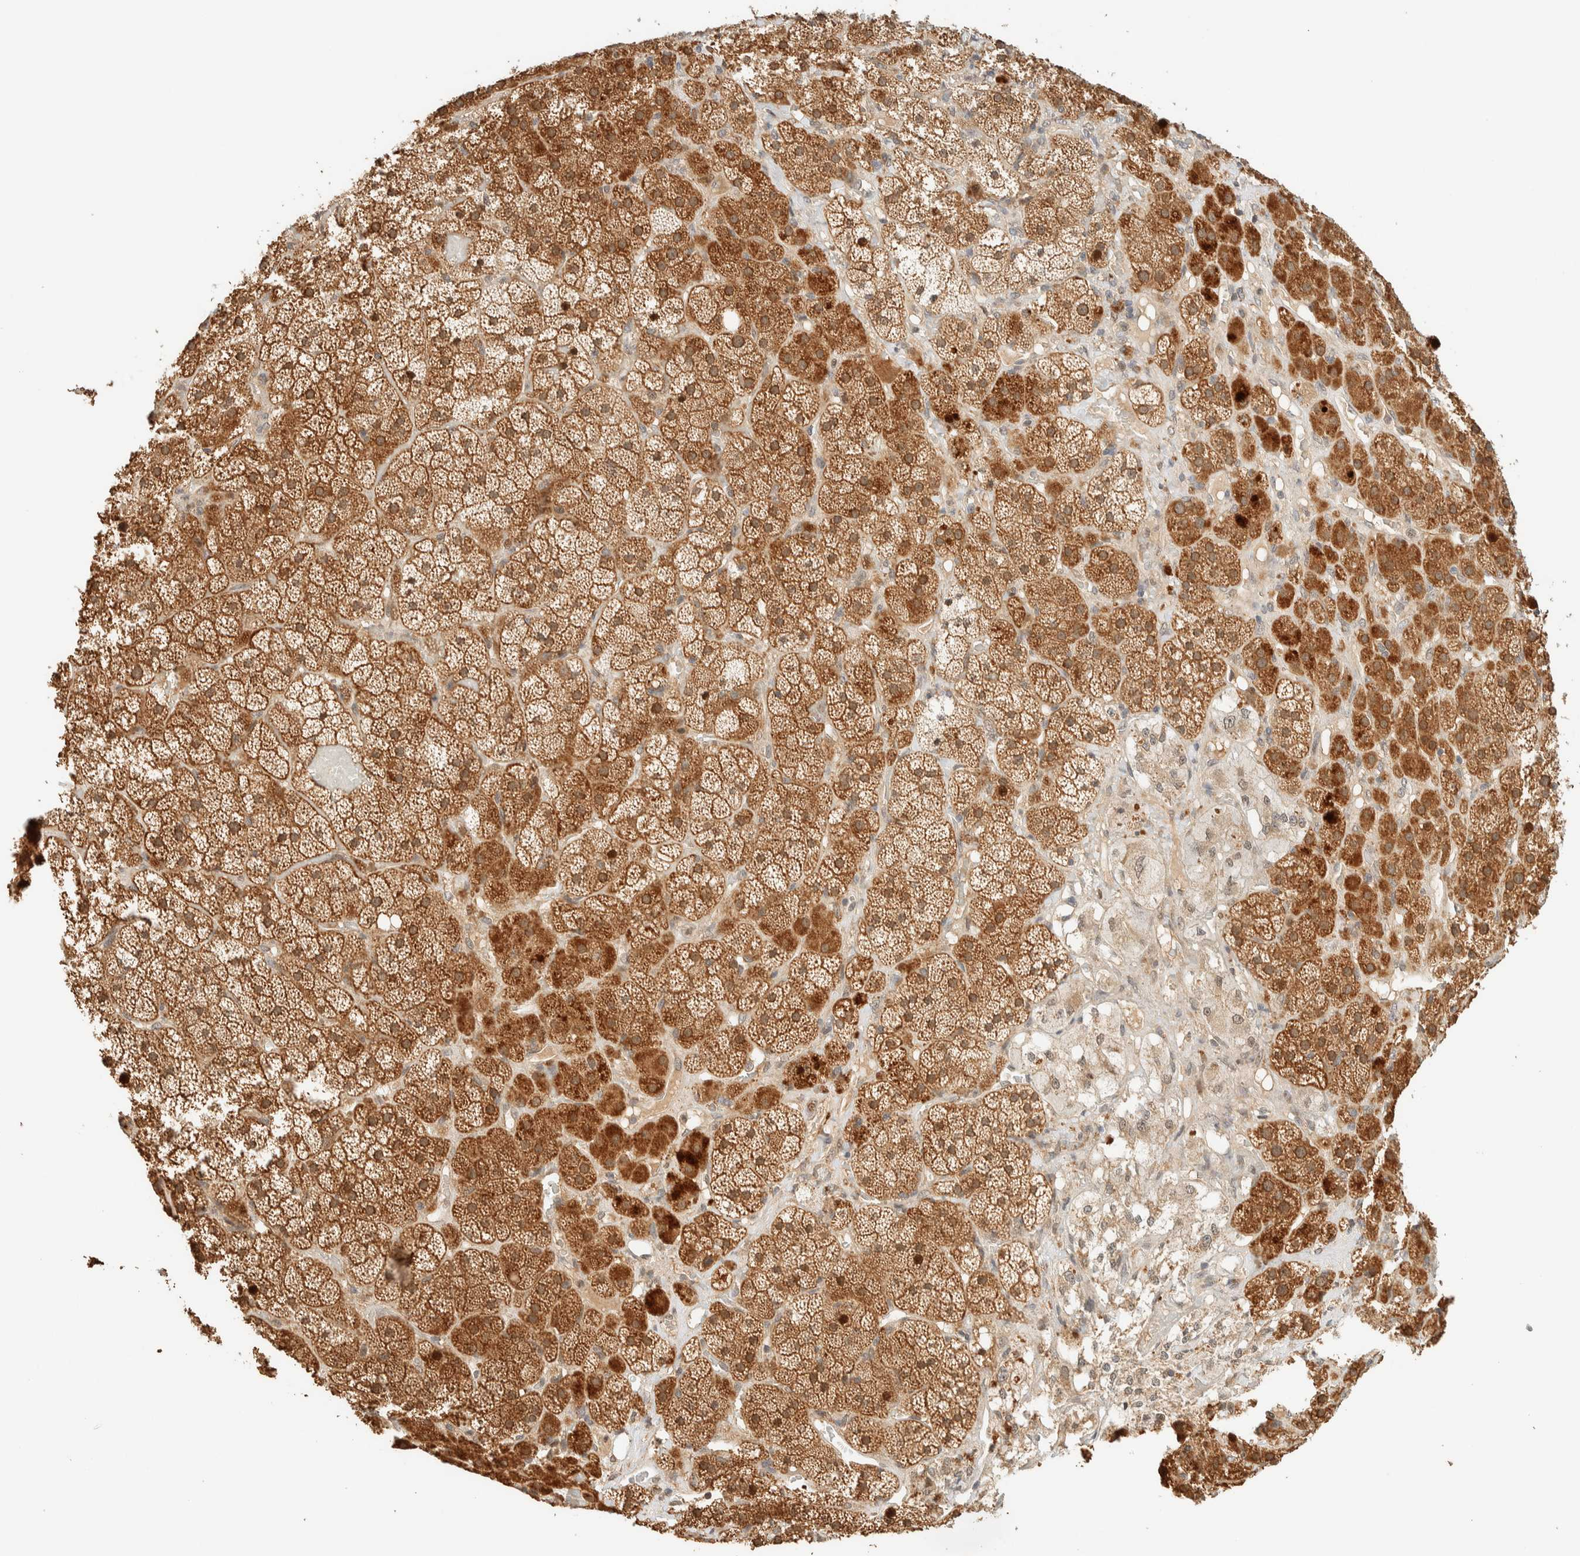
{"staining": {"intensity": "moderate", "quantity": ">75%", "location": "cytoplasmic/membranous,nuclear"}, "tissue": "adrenal gland", "cell_type": "Glandular cells", "image_type": "normal", "snomed": [{"axis": "morphology", "description": "Normal tissue, NOS"}, {"axis": "topography", "description": "Adrenal gland"}], "caption": "IHC of unremarkable human adrenal gland demonstrates medium levels of moderate cytoplasmic/membranous,nuclear positivity in about >75% of glandular cells. (DAB IHC with brightfield microscopy, high magnification).", "gene": "ZBTB34", "patient": {"sex": "male", "age": 57}}